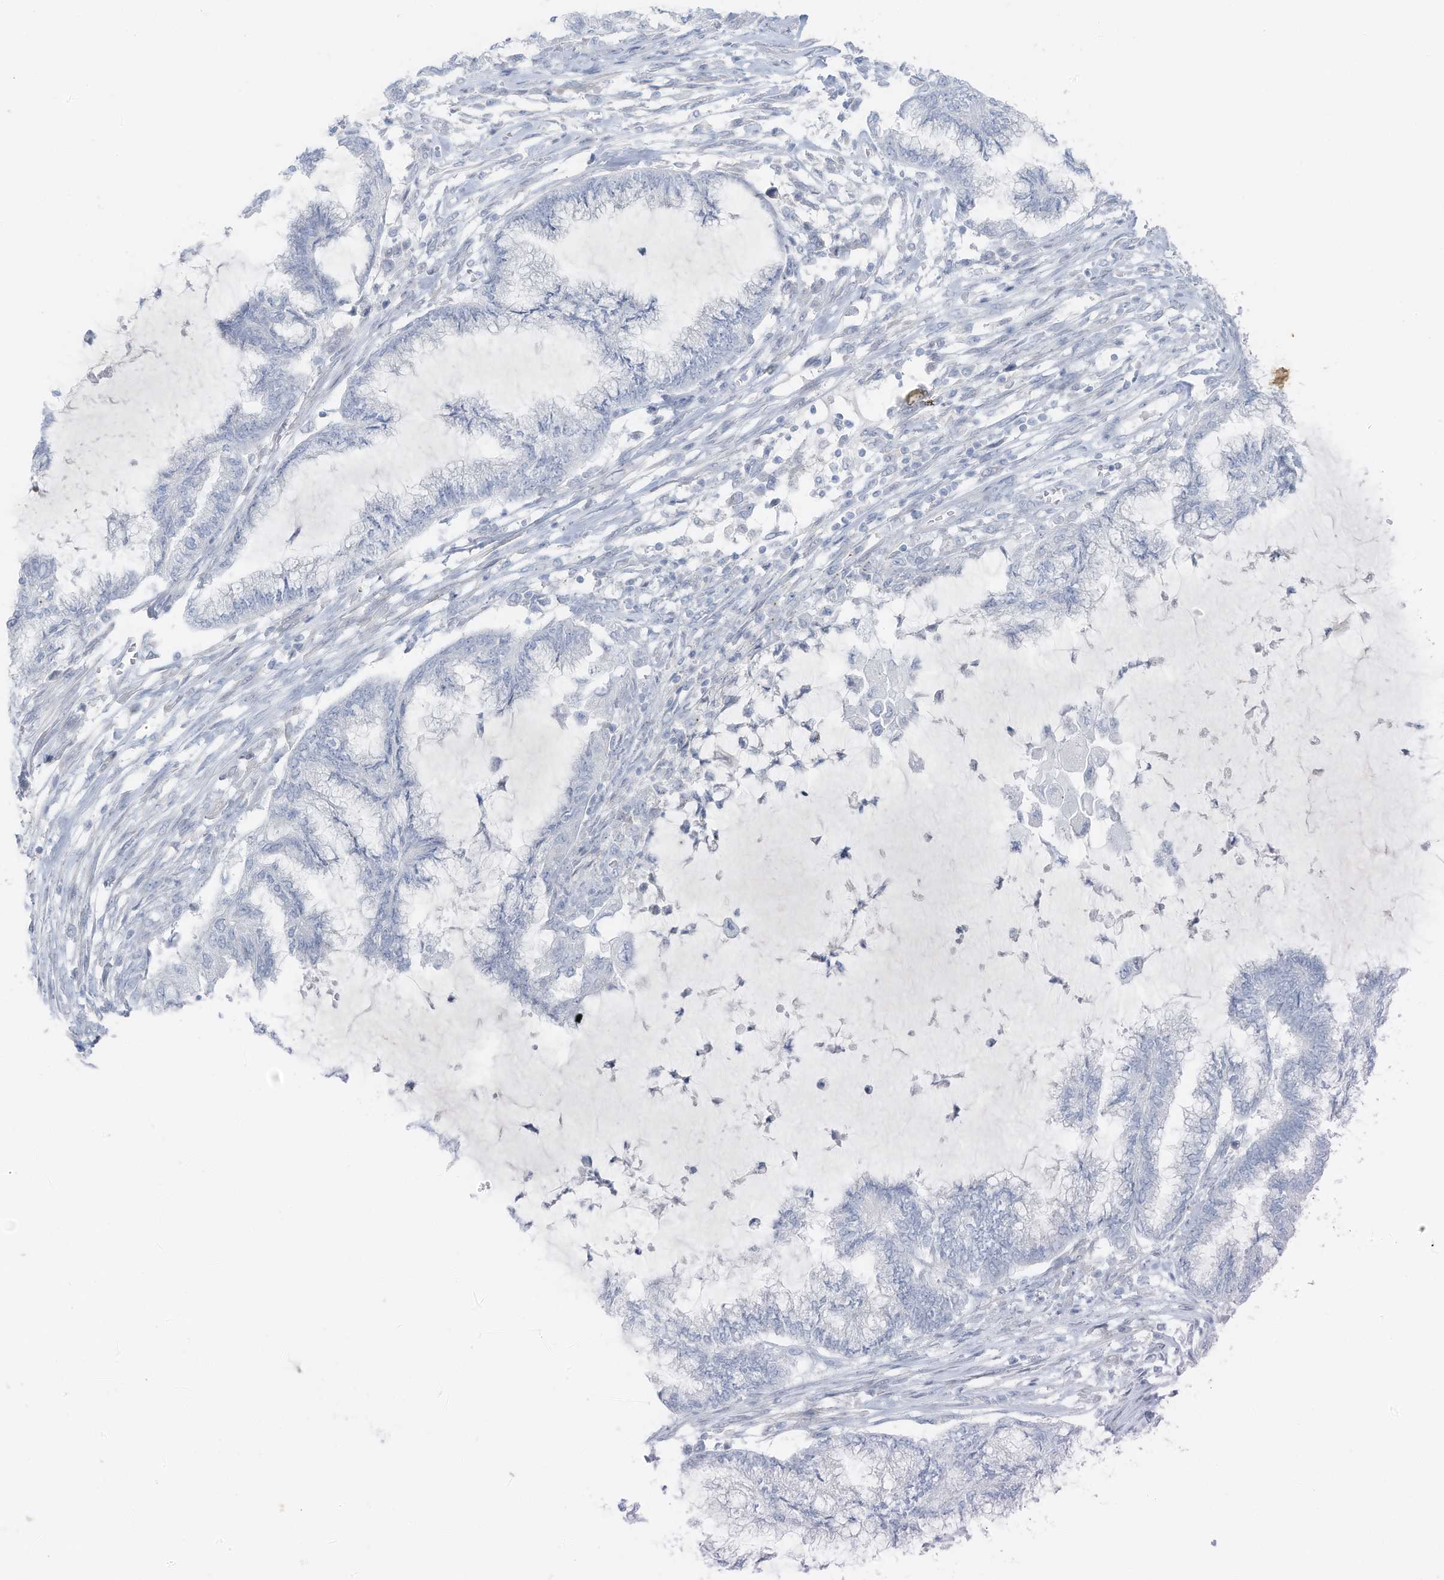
{"staining": {"intensity": "negative", "quantity": "none", "location": "none"}, "tissue": "endometrial cancer", "cell_type": "Tumor cells", "image_type": "cancer", "snomed": [{"axis": "morphology", "description": "Adenocarcinoma, NOS"}, {"axis": "topography", "description": "Endometrium"}], "caption": "The micrograph reveals no significant staining in tumor cells of endometrial adenocarcinoma.", "gene": "SLC25A43", "patient": {"sex": "female", "age": 86}}